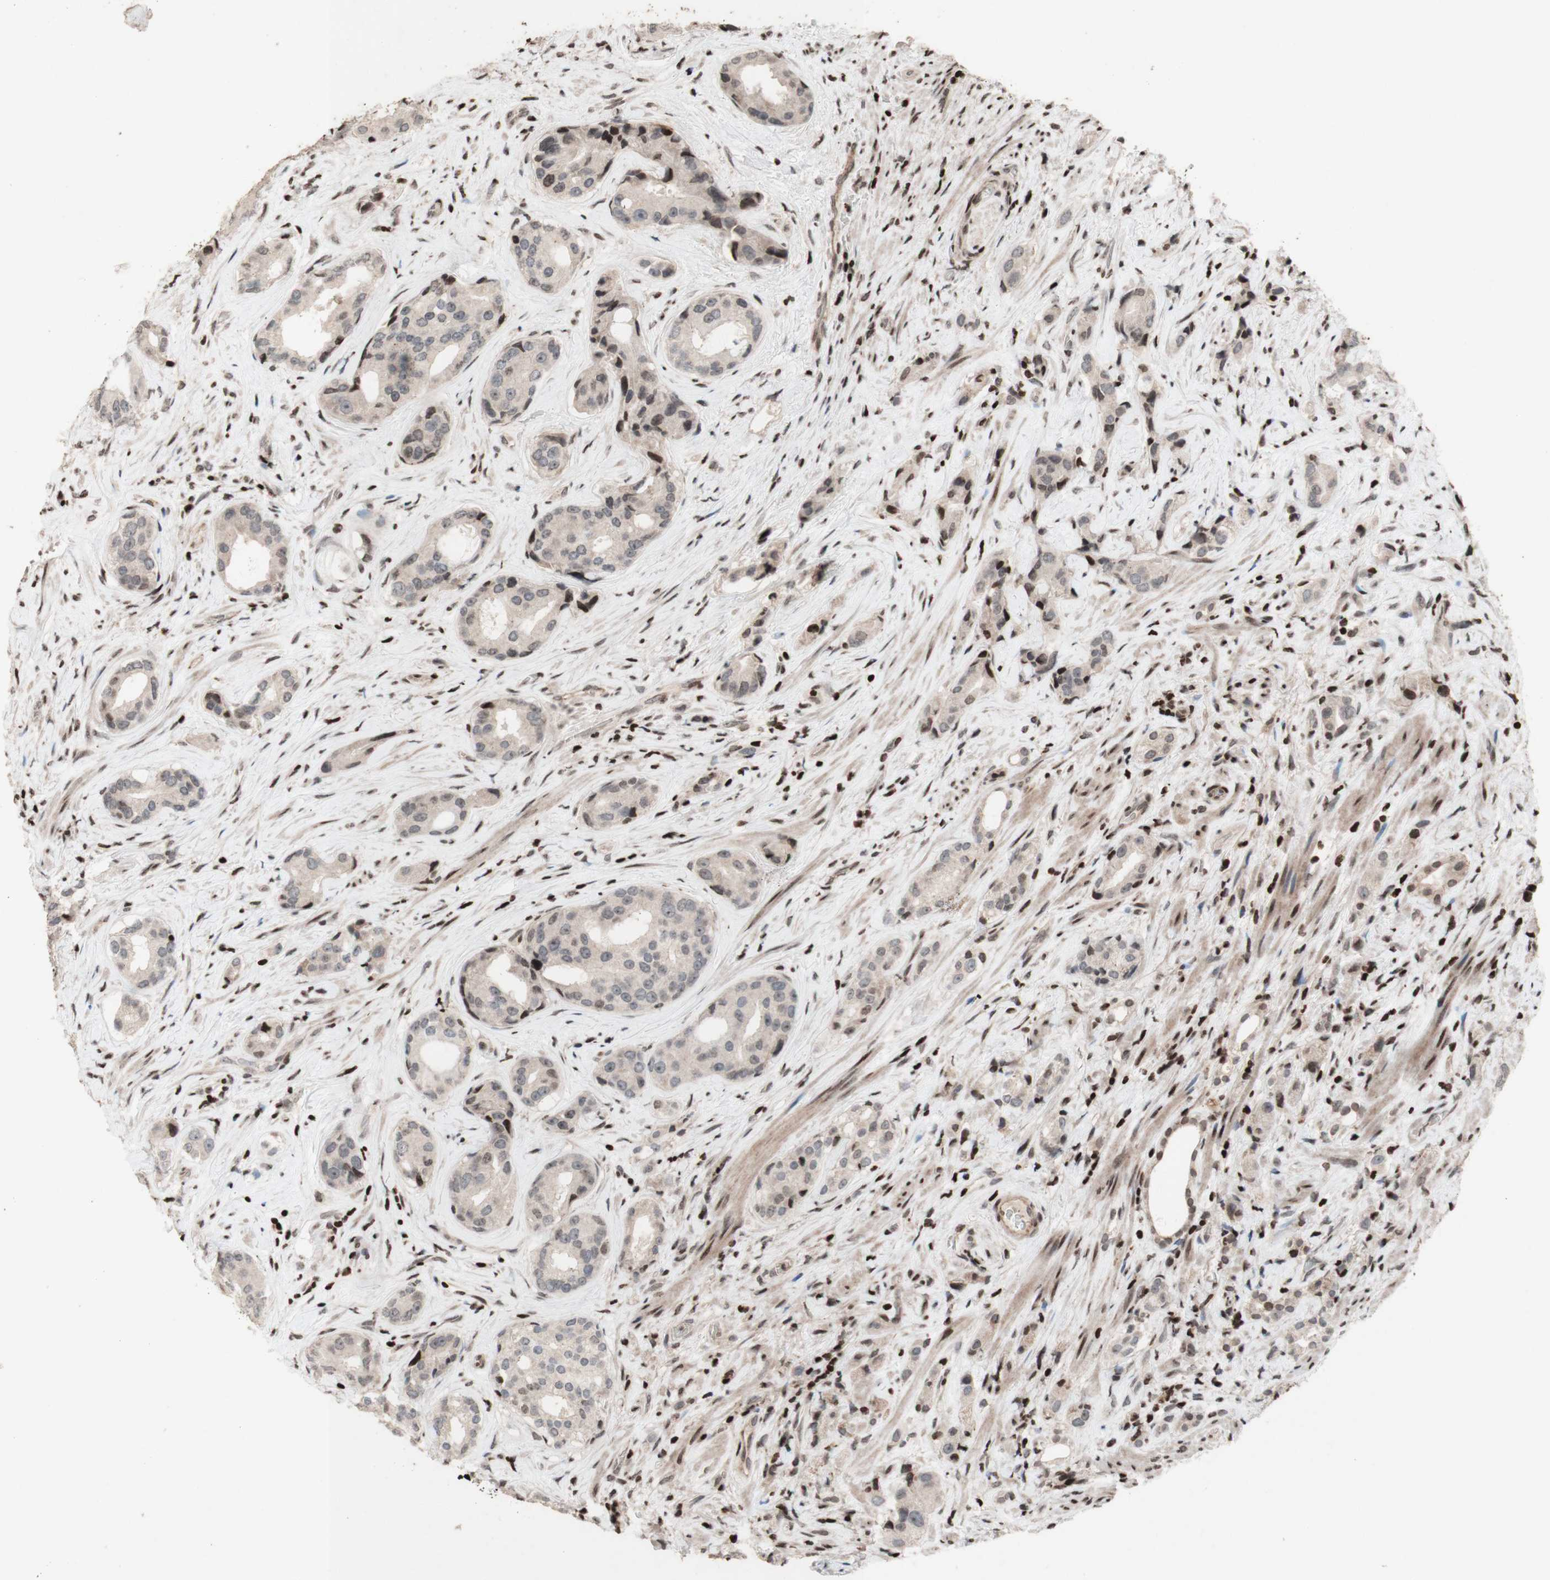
{"staining": {"intensity": "negative", "quantity": "none", "location": "none"}, "tissue": "prostate cancer", "cell_type": "Tumor cells", "image_type": "cancer", "snomed": [{"axis": "morphology", "description": "Adenocarcinoma, High grade"}, {"axis": "topography", "description": "Prostate"}], "caption": "This is a micrograph of immunohistochemistry (IHC) staining of high-grade adenocarcinoma (prostate), which shows no staining in tumor cells.", "gene": "POLA1", "patient": {"sex": "male", "age": 71}}